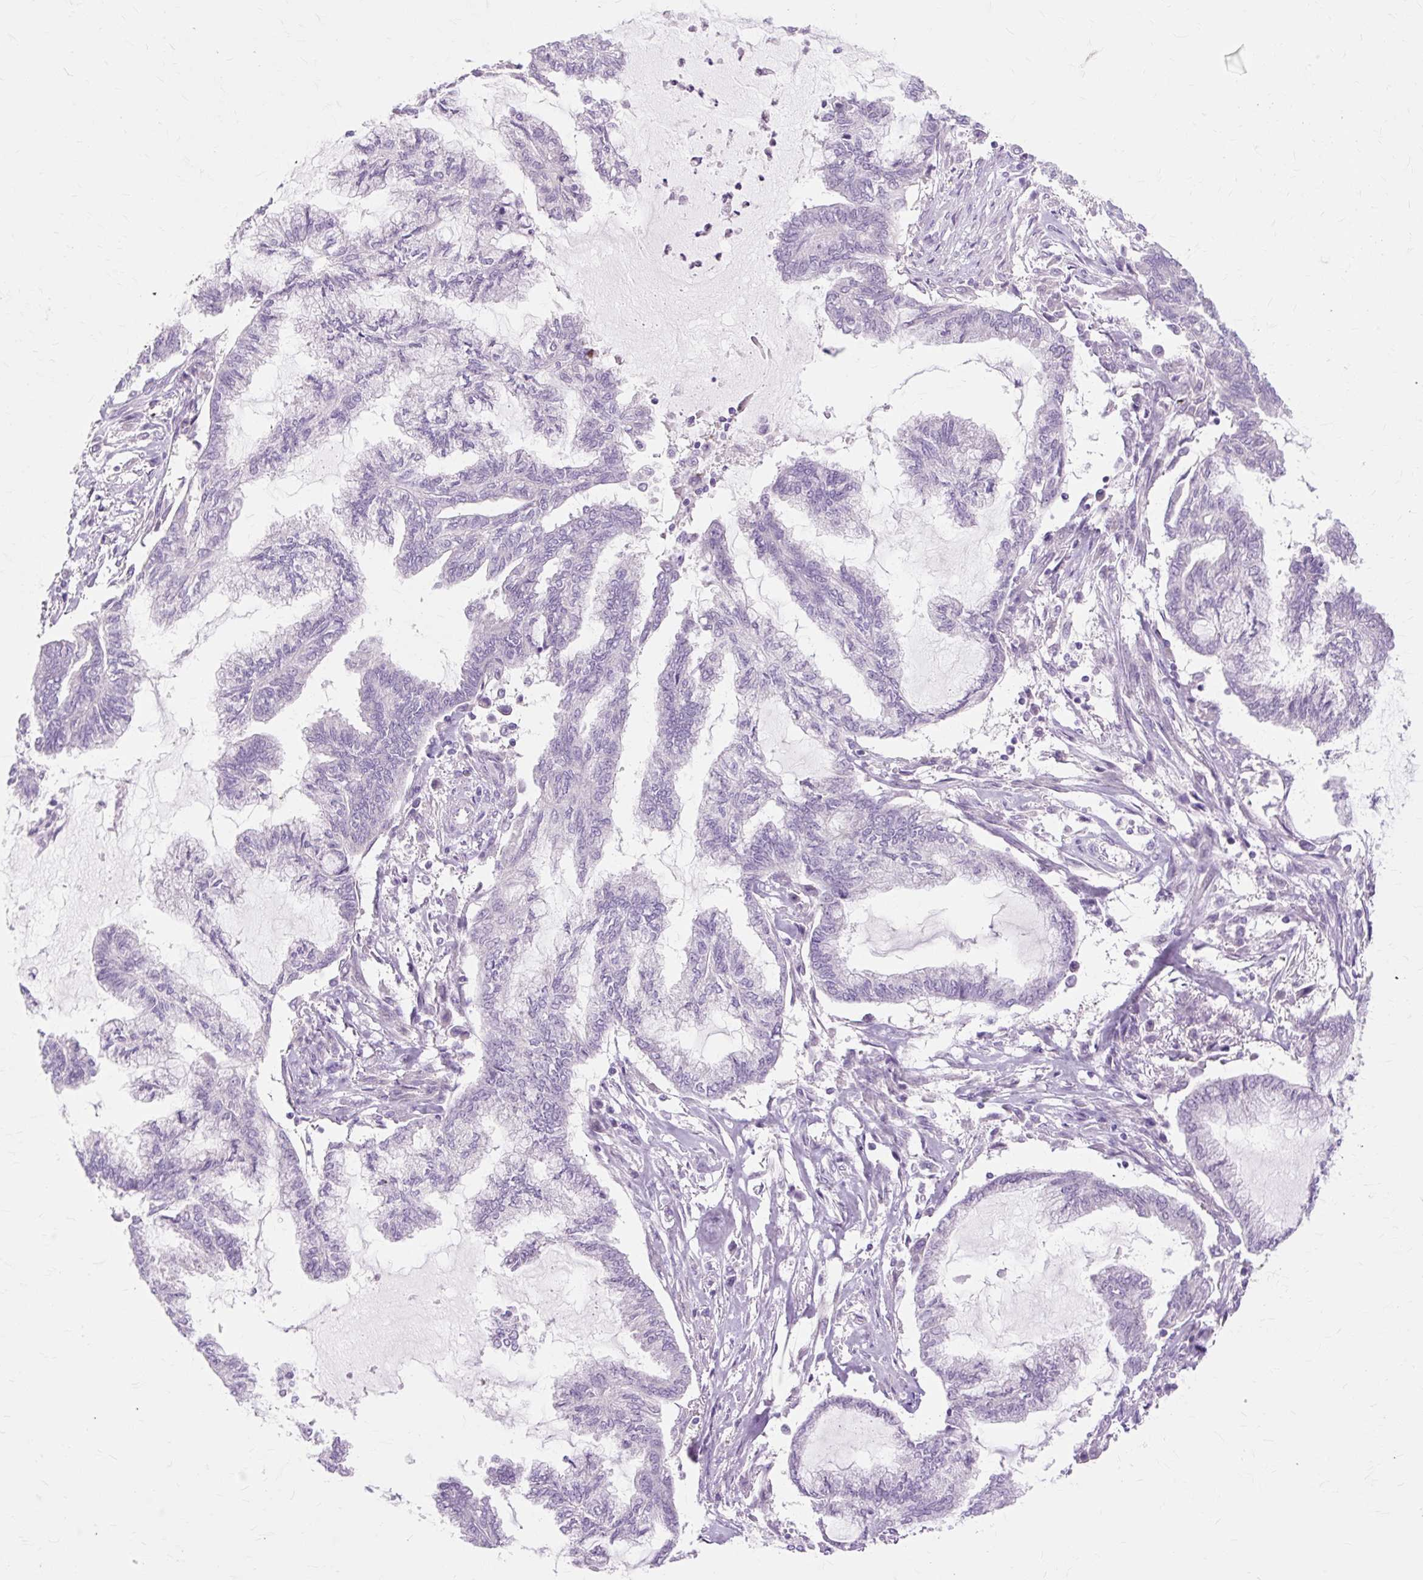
{"staining": {"intensity": "negative", "quantity": "none", "location": "none"}, "tissue": "endometrial cancer", "cell_type": "Tumor cells", "image_type": "cancer", "snomed": [{"axis": "morphology", "description": "Adenocarcinoma, NOS"}, {"axis": "topography", "description": "Endometrium"}], "caption": "An immunohistochemistry (IHC) image of adenocarcinoma (endometrial) is shown. There is no staining in tumor cells of adenocarcinoma (endometrial).", "gene": "ZNF35", "patient": {"sex": "female", "age": 86}}